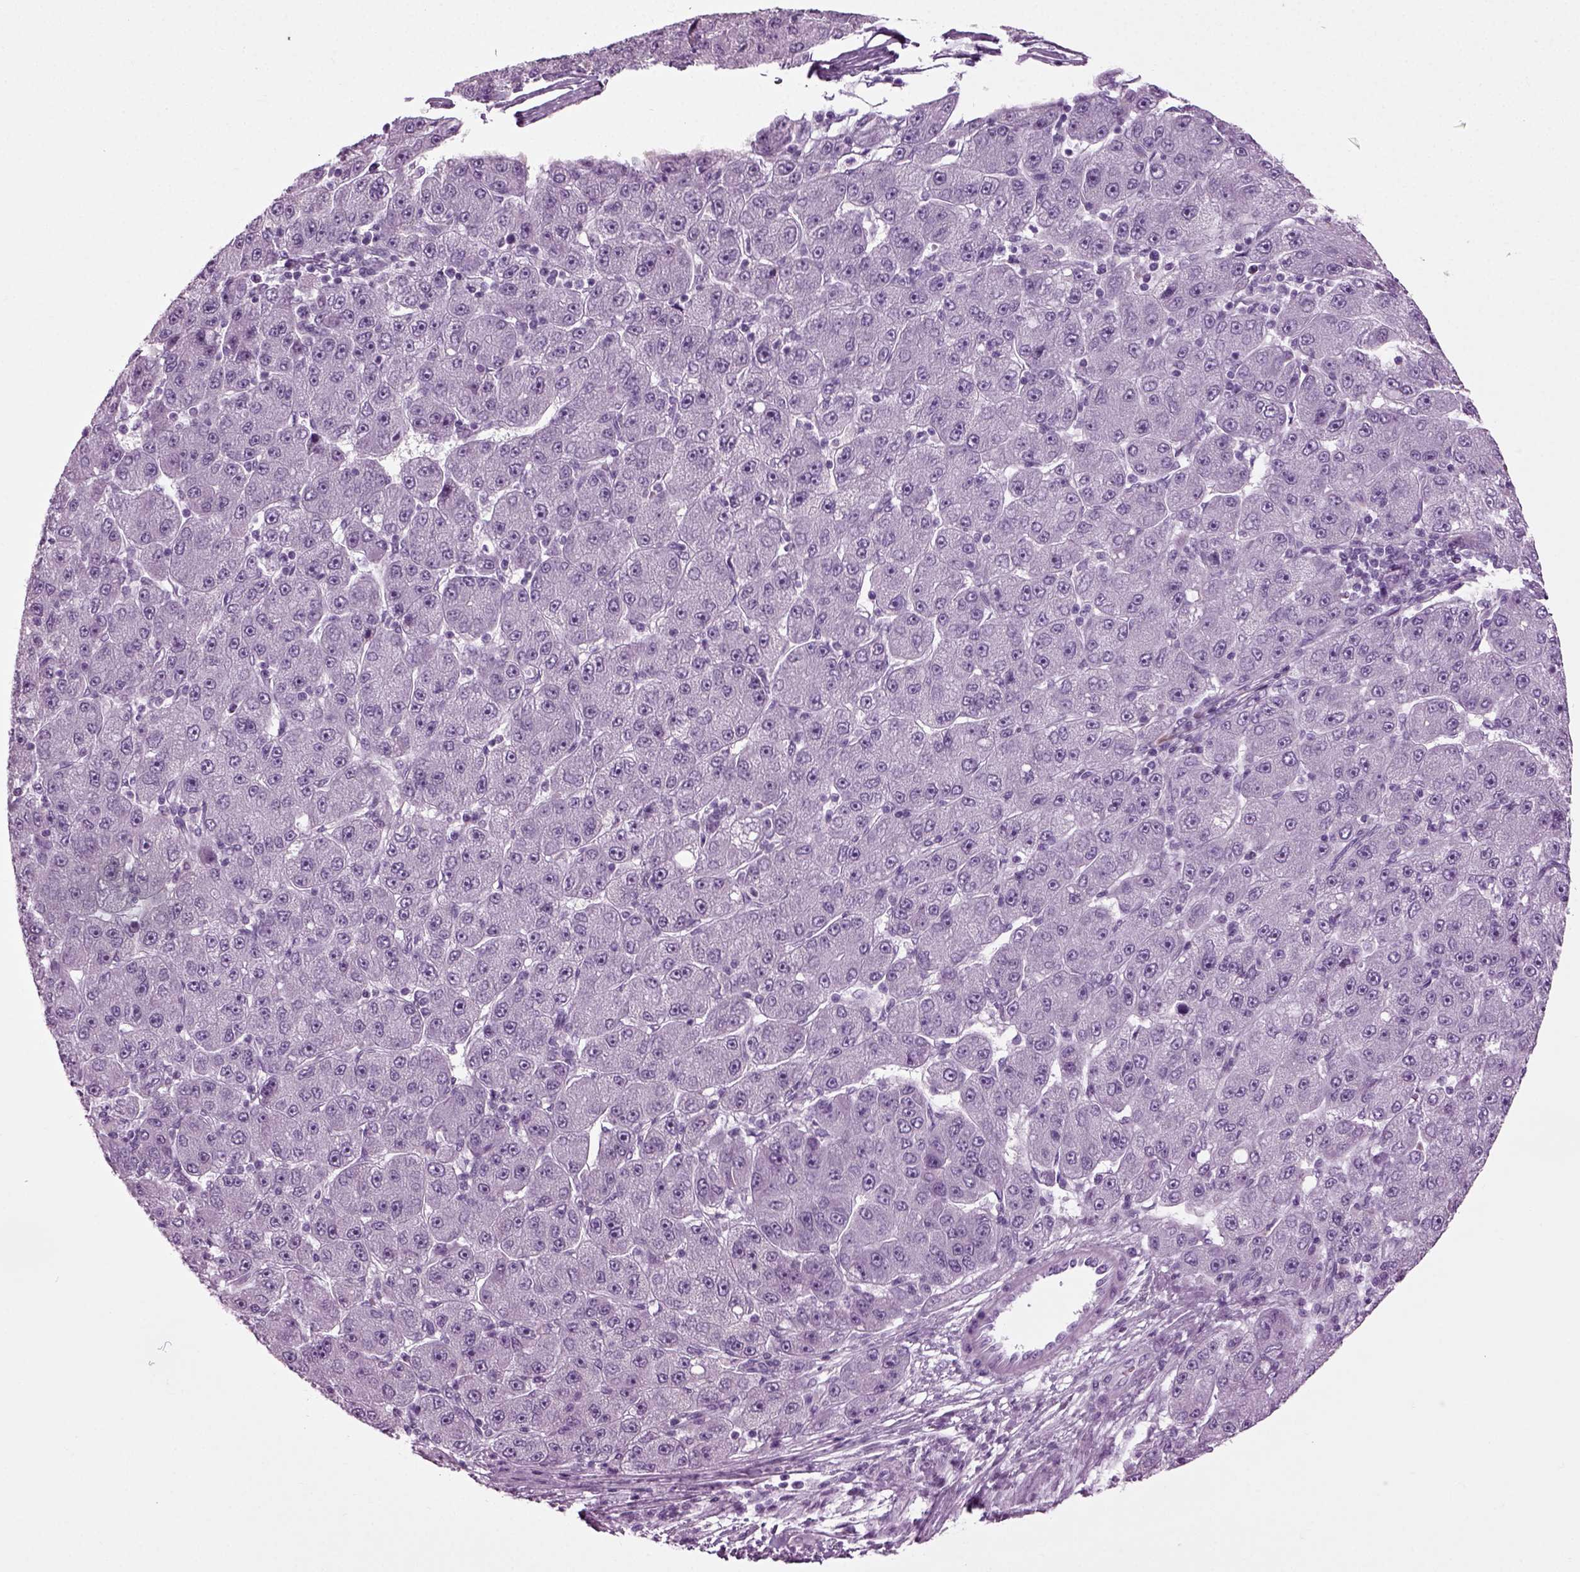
{"staining": {"intensity": "negative", "quantity": "none", "location": "none"}, "tissue": "liver cancer", "cell_type": "Tumor cells", "image_type": "cancer", "snomed": [{"axis": "morphology", "description": "Carcinoma, Hepatocellular, NOS"}, {"axis": "topography", "description": "Liver"}], "caption": "DAB immunohistochemical staining of liver cancer (hepatocellular carcinoma) reveals no significant staining in tumor cells.", "gene": "PRLH", "patient": {"sex": "male", "age": 67}}